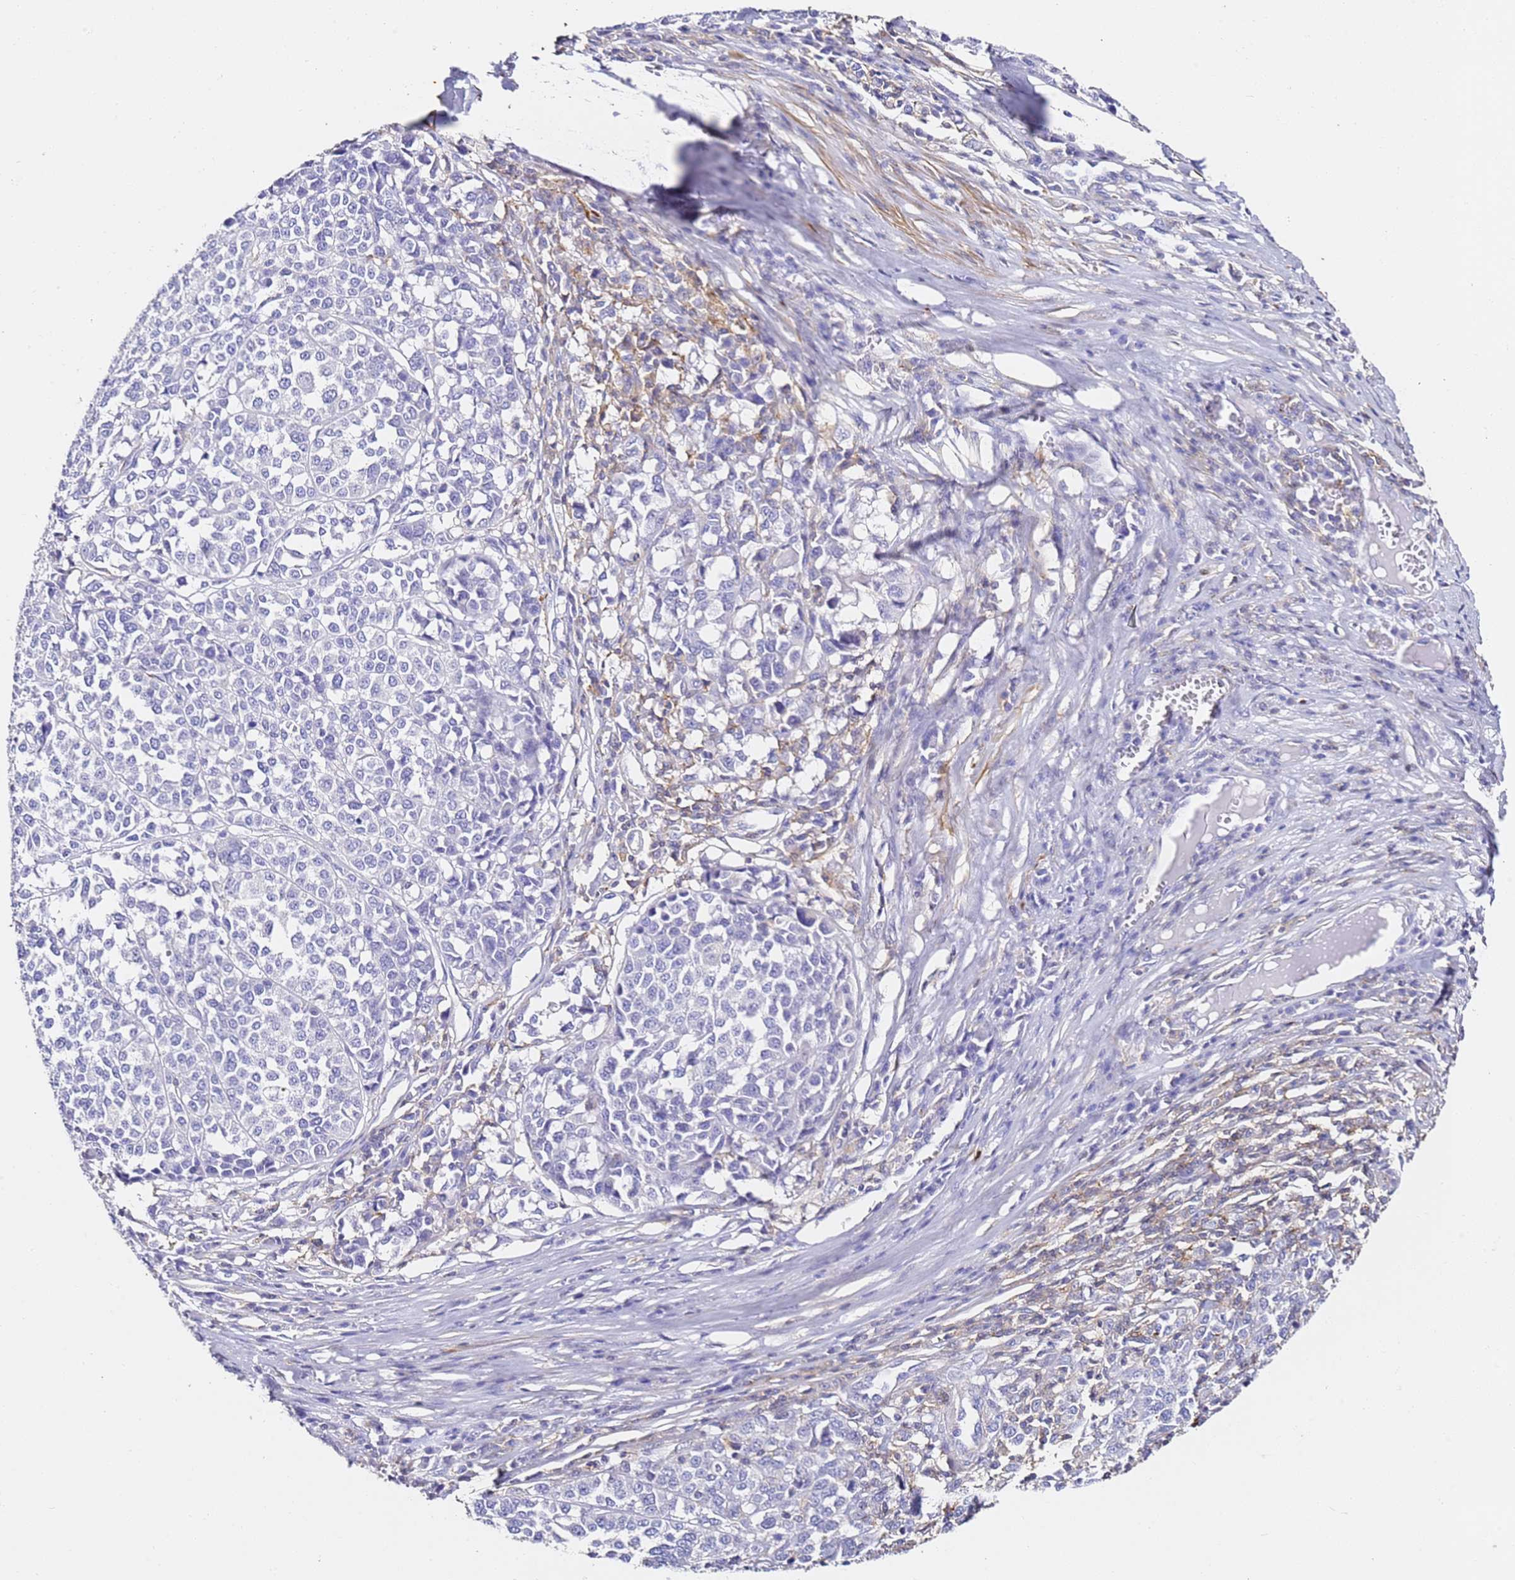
{"staining": {"intensity": "negative", "quantity": "none", "location": "none"}, "tissue": "melanoma", "cell_type": "Tumor cells", "image_type": "cancer", "snomed": [{"axis": "morphology", "description": "Malignant melanoma, Metastatic site"}, {"axis": "topography", "description": "Lymph node"}], "caption": "IHC image of neoplastic tissue: human melanoma stained with DAB demonstrates no significant protein positivity in tumor cells. (Immunohistochemistry, brightfield microscopy, high magnification).", "gene": "ZNF671", "patient": {"sex": "male", "age": 44}}